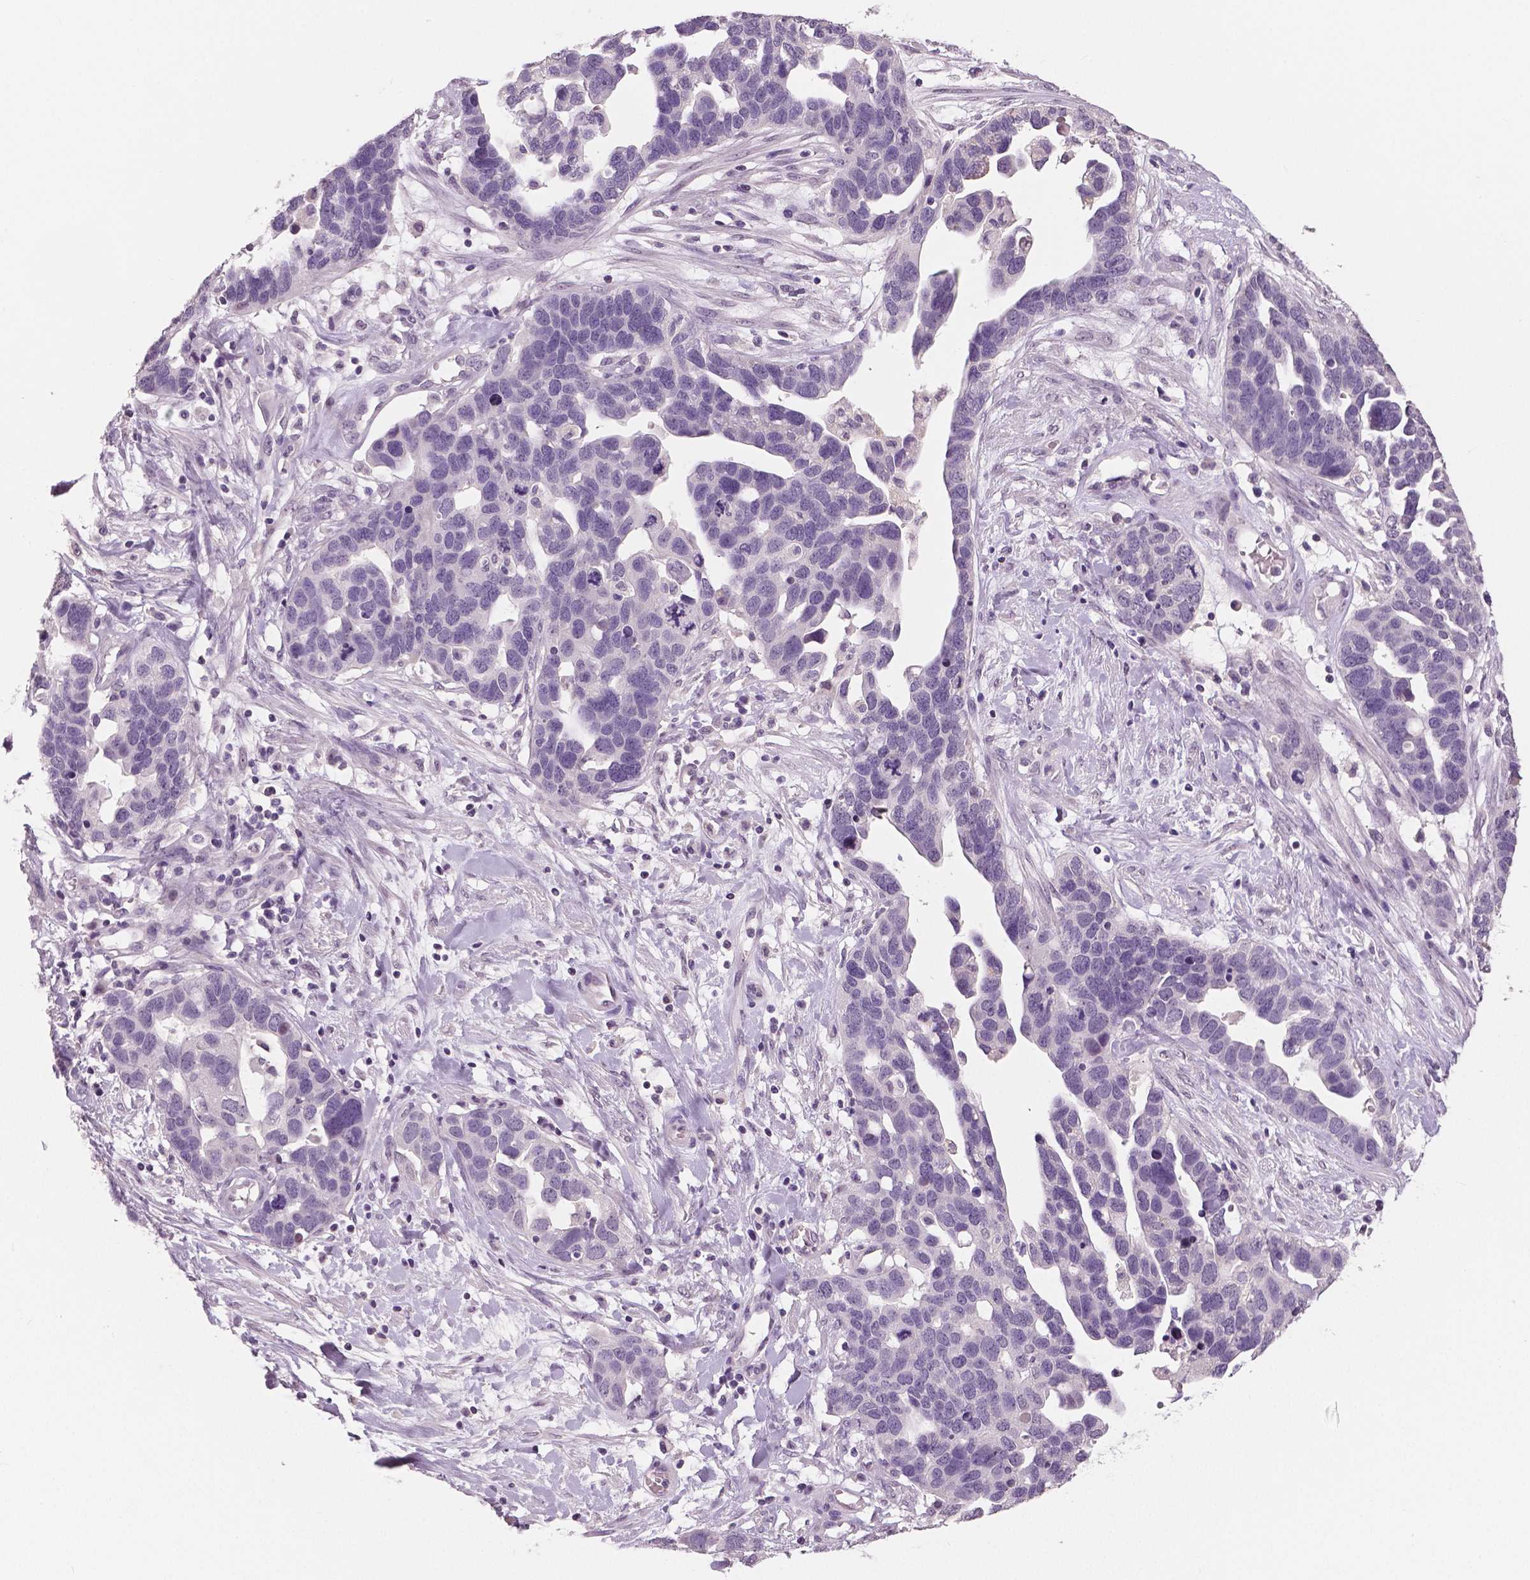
{"staining": {"intensity": "negative", "quantity": "none", "location": "none"}, "tissue": "ovarian cancer", "cell_type": "Tumor cells", "image_type": "cancer", "snomed": [{"axis": "morphology", "description": "Cystadenocarcinoma, serous, NOS"}, {"axis": "topography", "description": "Ovary"}], "caption": "Human serous cystadenocarcinoma (ovarian) stained for a protein using immunohistochemistry reveals no positivity in tumor cells.", "gene": "NECAB1", "patient": {"sex": "female", "age": 54}}